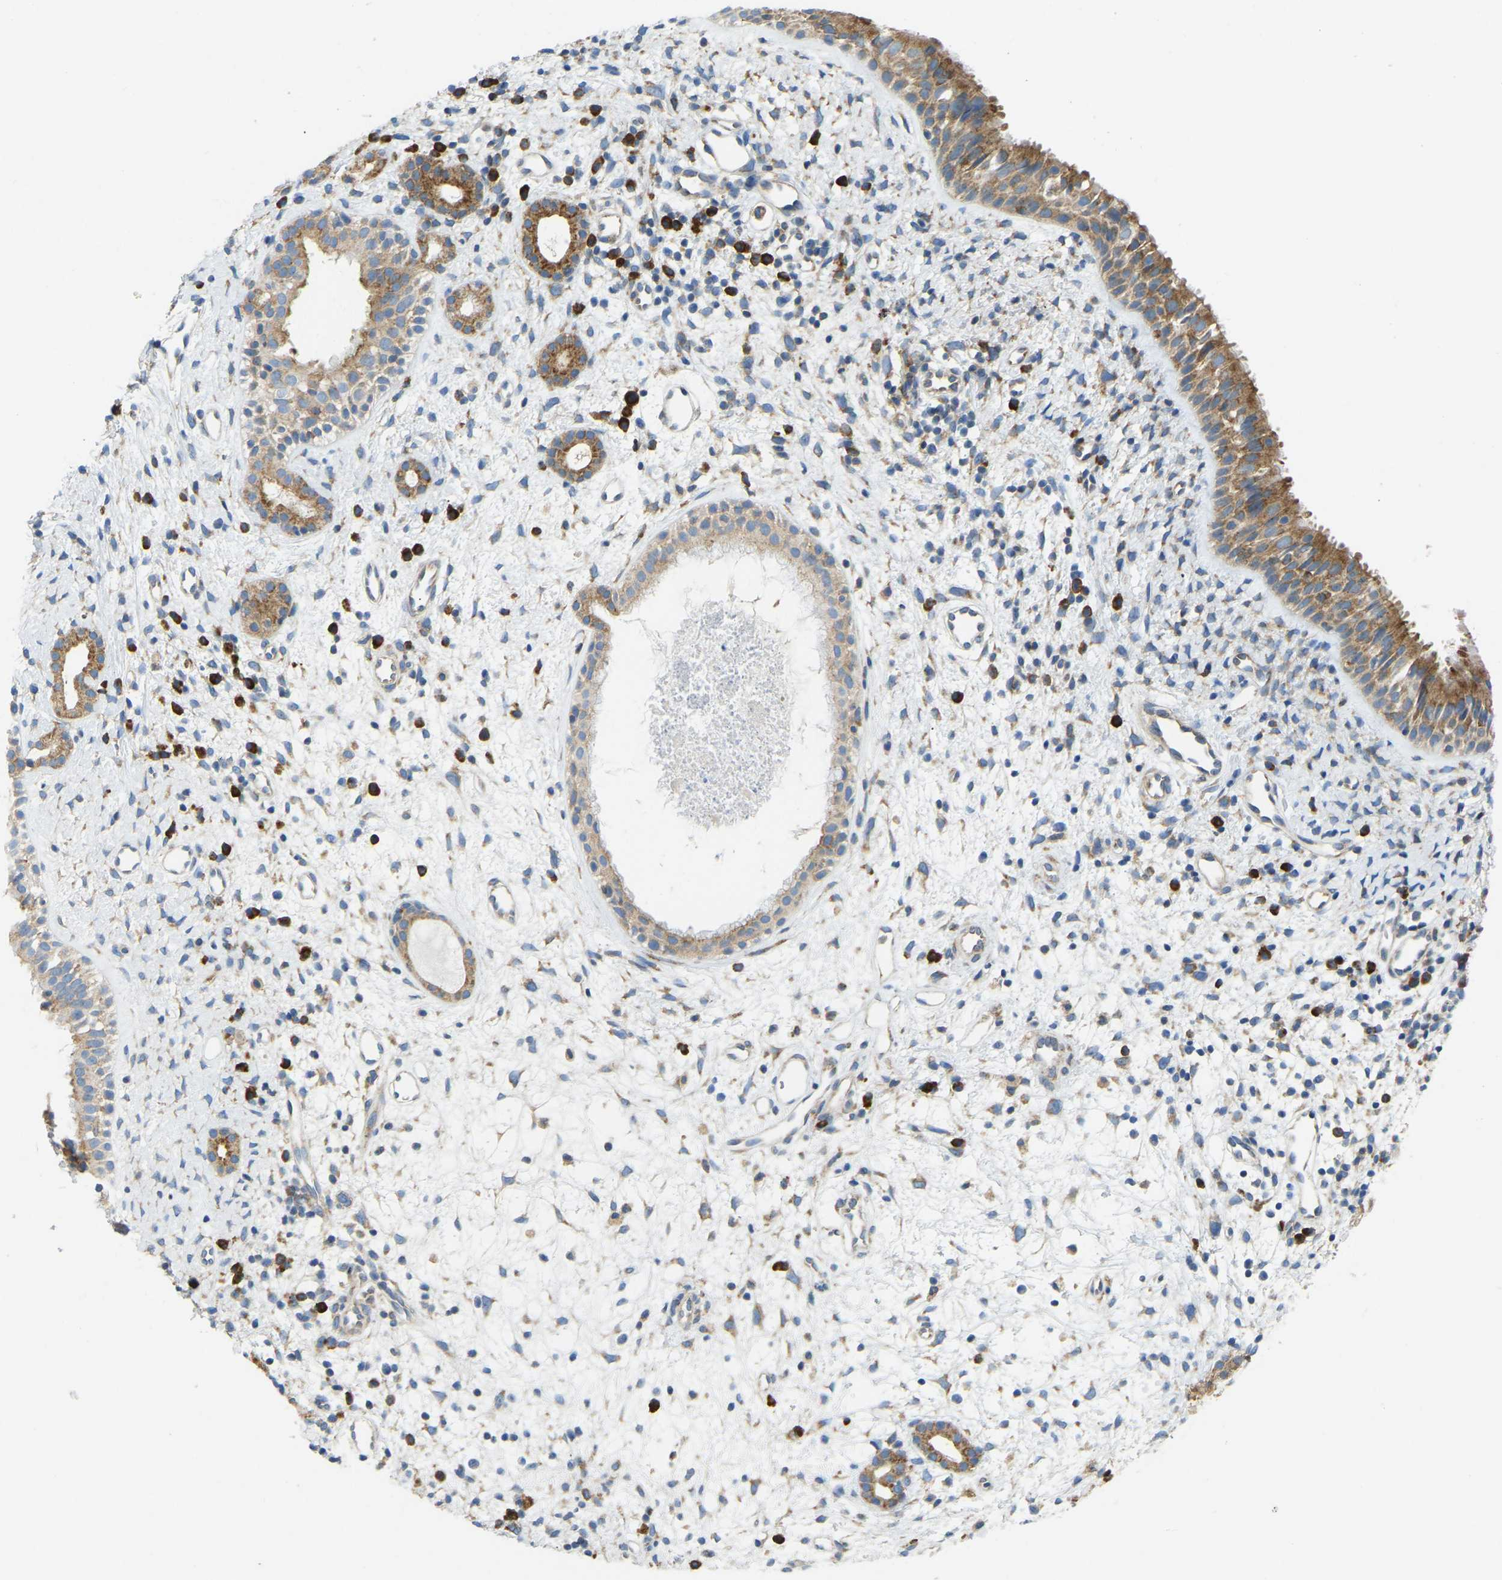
{"staining": {"intensity": "moderate", "quantity": ">75%", "location": "cytoplasmic/membranous"}, "tissue": "nasopharynx", "cell_type": "Respiratory epithelial cells", "image_type": "normal", "snomed": [{"axis": "morphology", "description": "Normal tissue, NOS"}, {"axis": "topography", "description": "Nasopharynx"}], "caption": "Approximately >75% of respiratory epithelial cells in benign nasopharynx display moderate cytoplasmic/membranous protein expression as visualized by brown immunohistochemical staining.", "gene": "SND1", "patient": {"sex": "male", "age": 22}}